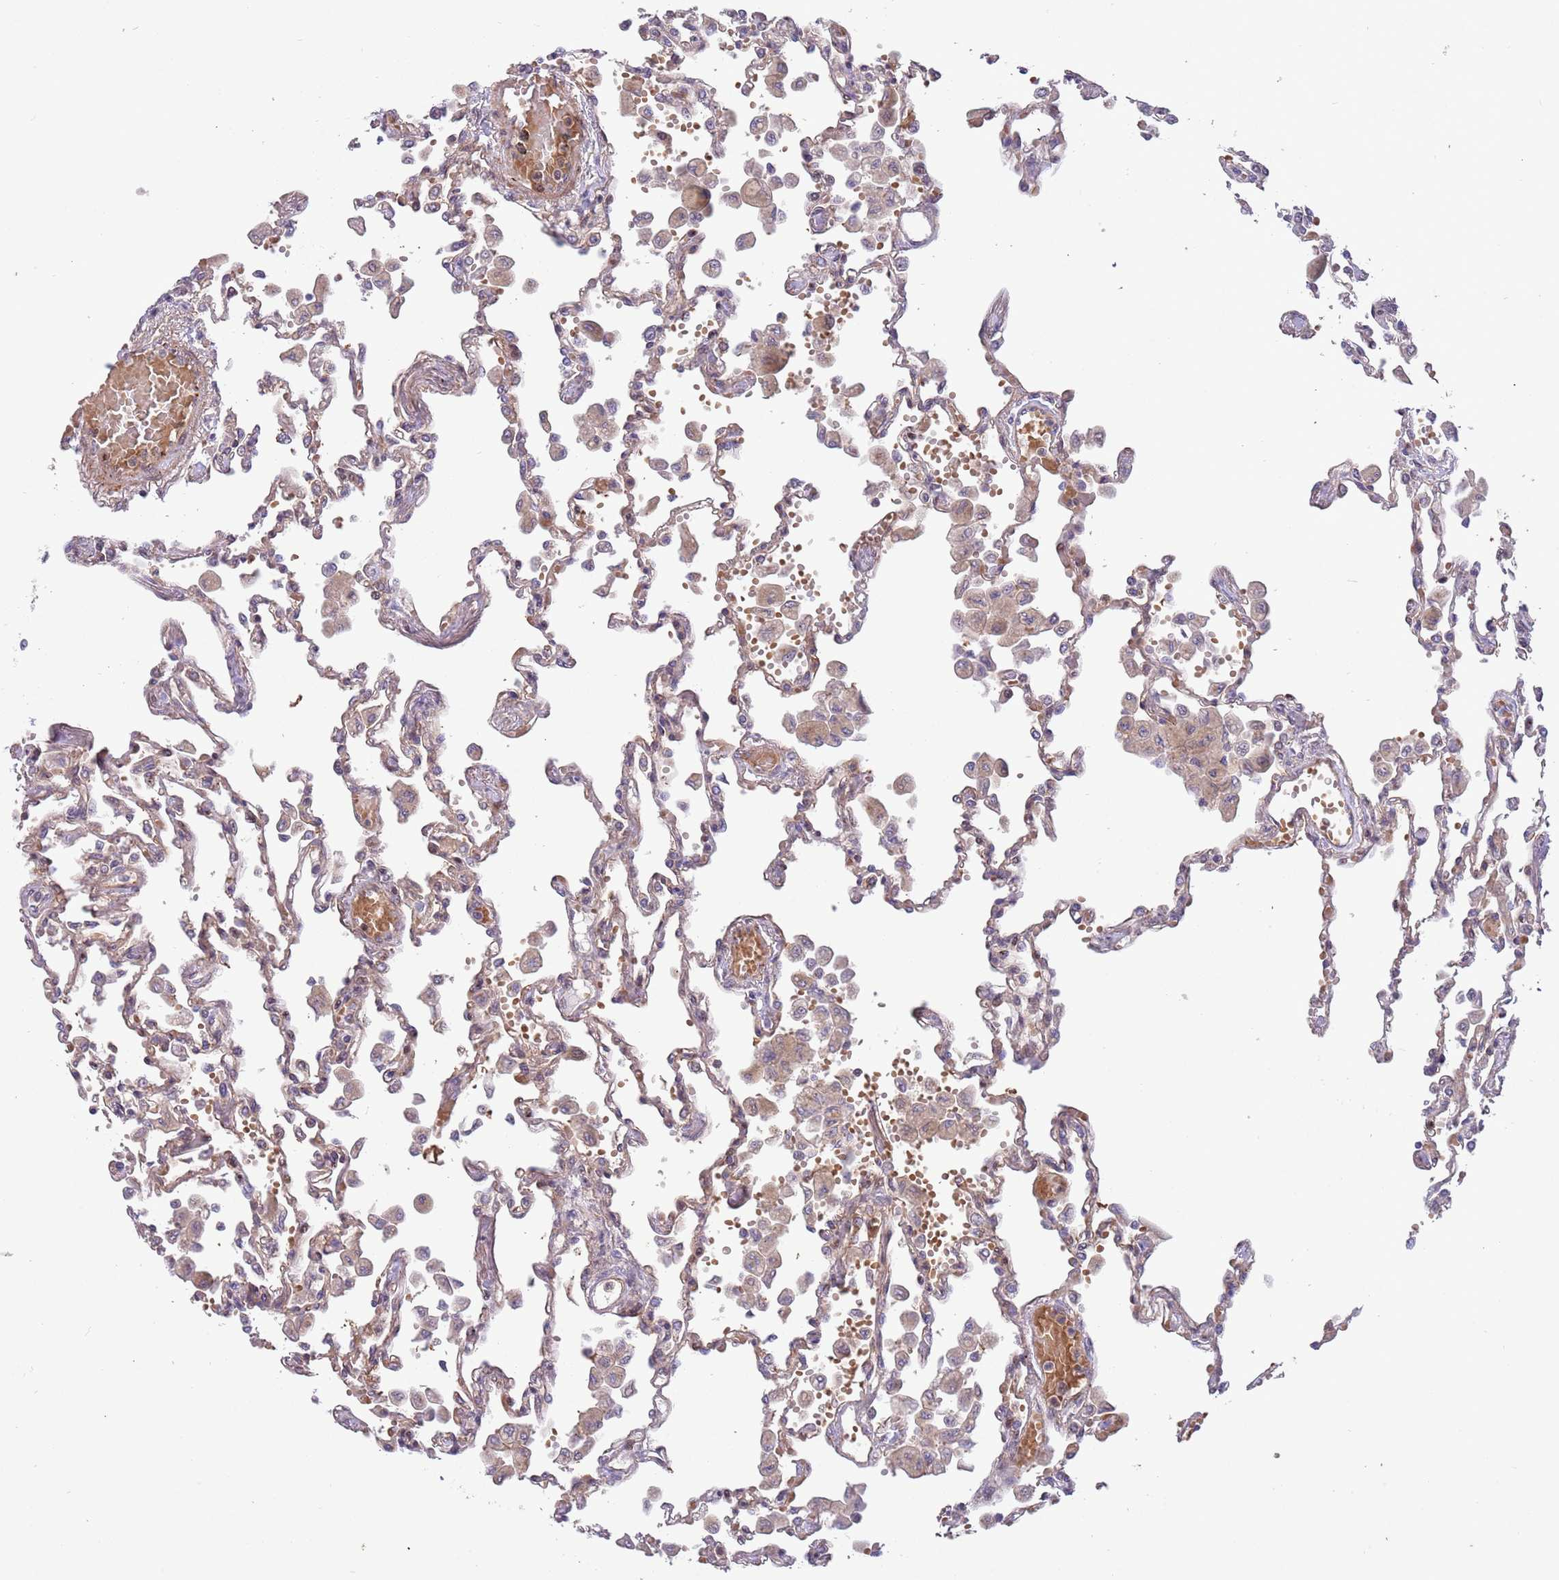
{"staining": {"intensity": "weak", "quantity": "<25%", "location": "cytoplasmic/membranous"}, "tissue": "lung", "cell_type": "Alveolar cells", "image_type": "normal", "snomed": [{"axis": "morphology", "description": "Normal tissue, NOS"}, {"axis": "topography", "description": "Bronchus"}, {"axis": "topography", "description": "Lung"}], "caption": "A high-resolution image shows immunohistochemistry staining of normal lung, which shows no significant staining in alveolar cells.", "gene": "ITGB6", "patient": {"sex": "female", "age": 49}}